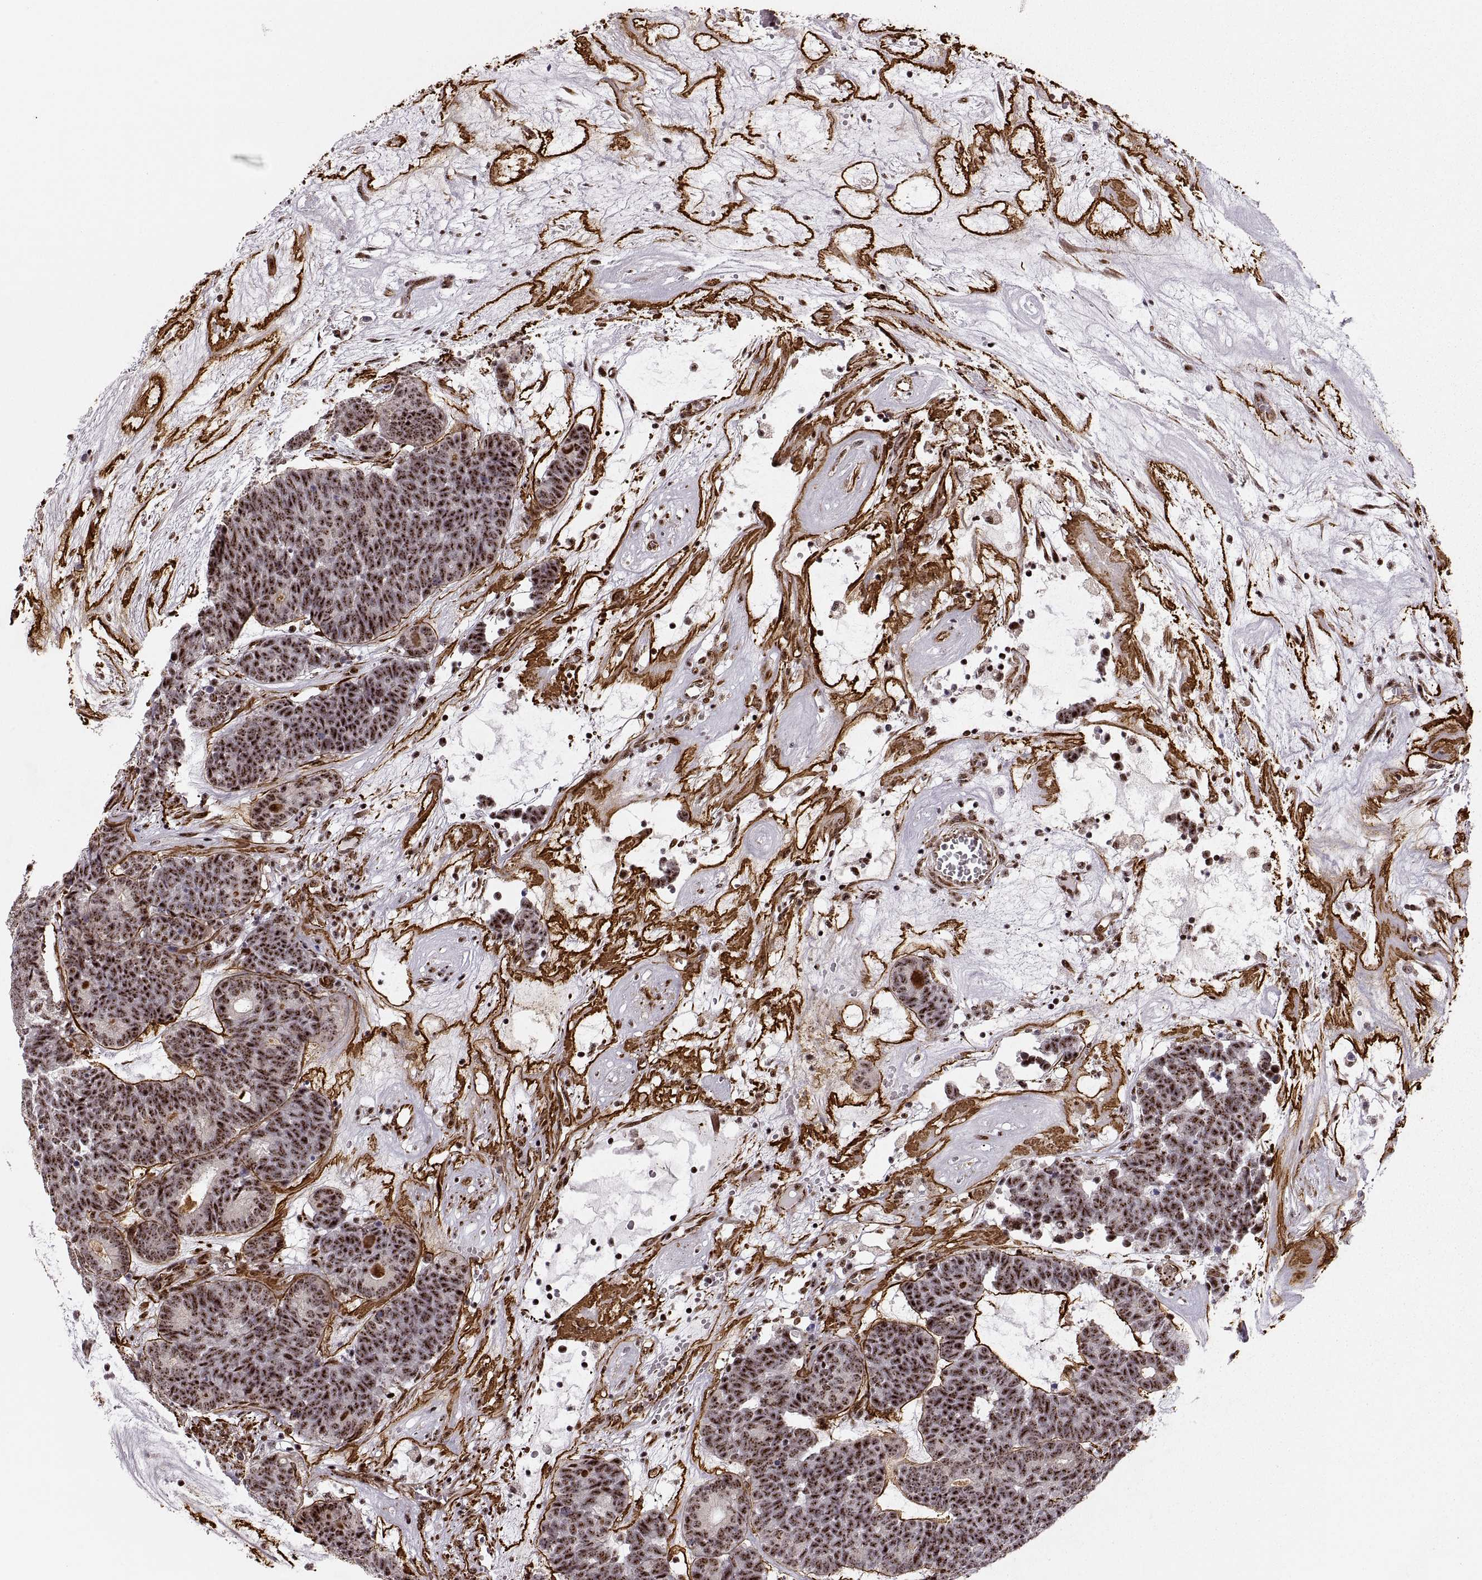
{"staining": {"intensity": "moderate", "quantity": ">75%", "location": "nuclear"}, "tissue": "head and neck cancer", "cell_type": "Tumor cells", "image_type": "cancer", "snomed": [{"axis": "morphology", "description": "Adenocarcinoma, NOS"}, {"axis": "topography", "description": "Head-Neck"}], "caption": "Approximately >75% of tumor cells in human head and neck cancer demonstrate moderate nuclear protein staining as visualized by brown immunohistochemical staining.", "gene": "ZCCHC17", "patient": {"sex": "female", "age": 81}}